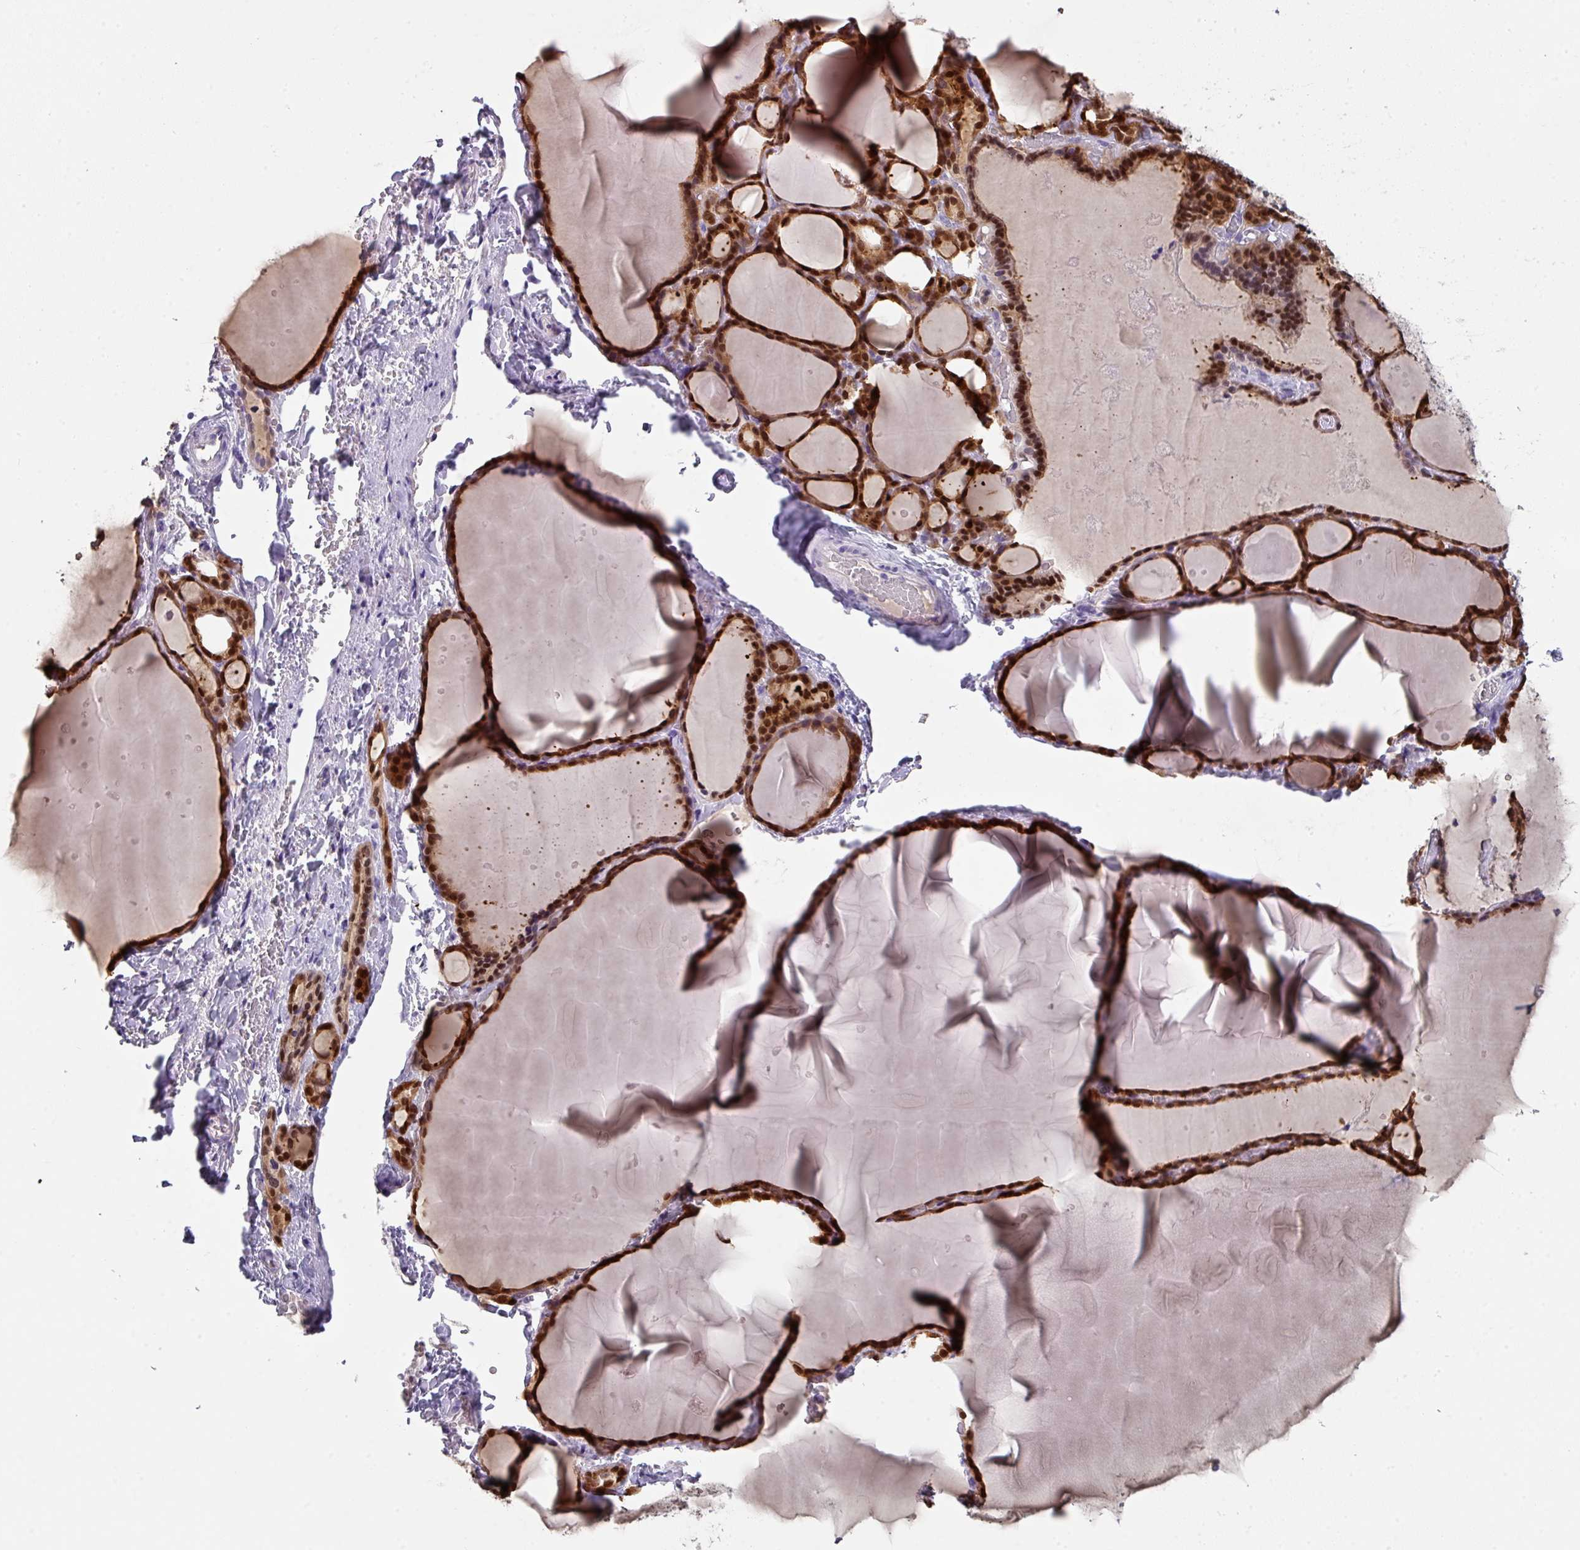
{"staining": {"intensity": "strong", "quantity": ">75%", "location": "cytoplasmic/membranous,nuclear"}, "tissue": "thyroid gland", "cell_type": "Glandular cells", "image_type": "normal", "snomed": [{"axis": "morphology", "description": "Normal tissue, NOS"}, {"axis": "topography", "description": "Thyroid gland"}], "caption": "A high amount of strong cytoplasmic/membranous,nuclear positivity is present in approximately >75% of glandular cells in benign thyroid gland. The staining is performed using DAB brown chromogen to label protein expression. The nuclei are counter-stained blue using hematoxylin.", "gene": "DEFB115", "patient": {"sex": "female", "age": 49}}